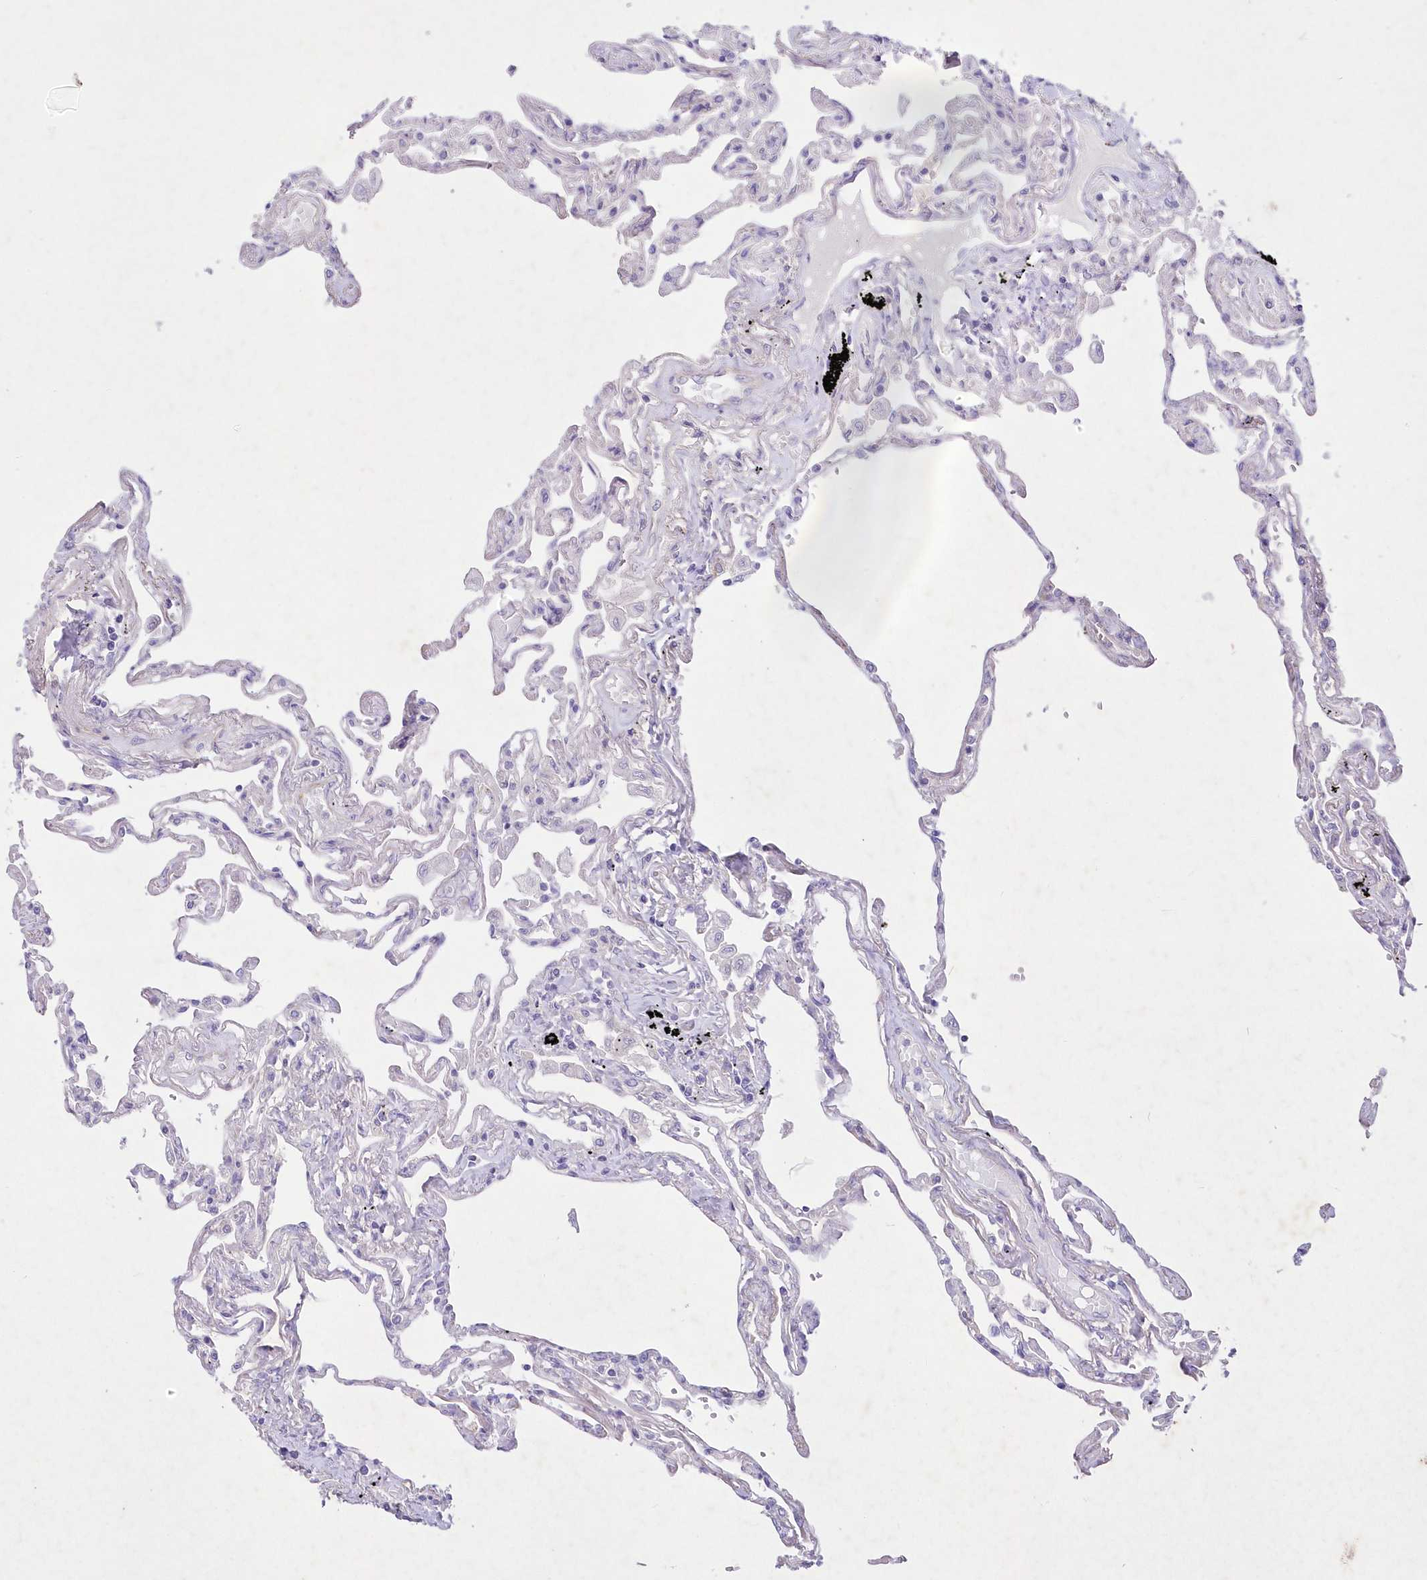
{"staining": {"intensity": "weak", "quantity": "<25%", "location": "cytoplasmic/membranous"}, "tissue": "lung", "cell_type": "Alveolar cells", "image_type": "normal", "snomed": [{"axis": "morphology", "description": "Normal tissue, NOS"}, {"axis": "topography", "description": "Lung"}], "caption": "This is an immunohistochemistry (IHC) image of unremarkable human lung. There is no staining in alveolar cells.", "gene": "ITSN2", "patient": {"sex": "female", "age": 67}}